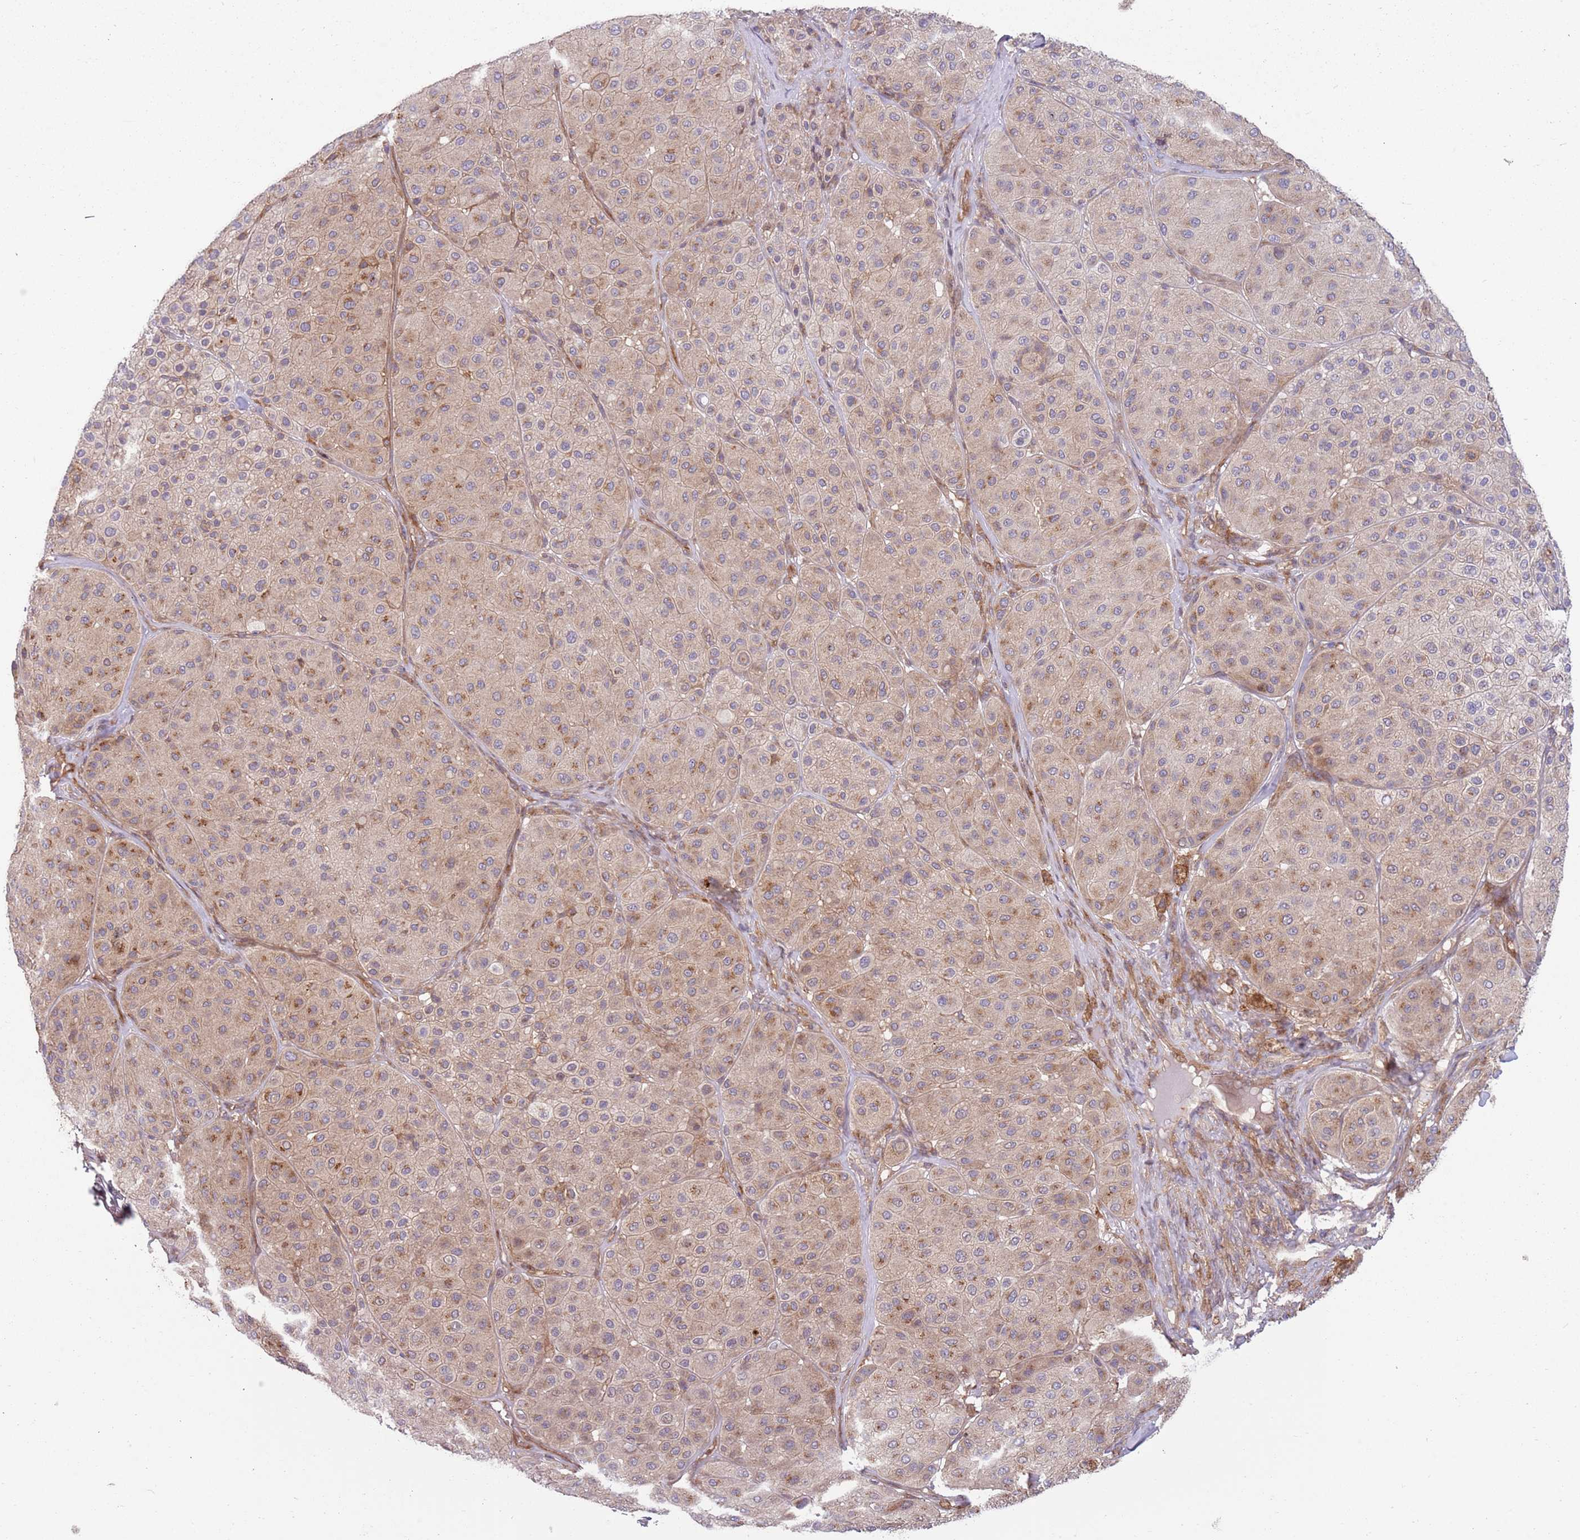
{"staining": {"intensity": "moderate", "quantity": "<25%", "location": "cytoplasmic/membranous"}, "tissue": "melanoma", "cell_type": "Tumor cells", "image_type": "cancer", "snomed": [{"axis": "morphology", "description": "Malignant melanoma, Metastatic site"}, {"axis": "topography", "description": "Smooth muscle"}], "caption": "Melanoma stained for a protein (brown) reveals moderate cytoplasmic/membranous positive staining in about <25% of tumor cells.", "gene": "GGA1", "patient": {"sex": "male", "age": 41}}